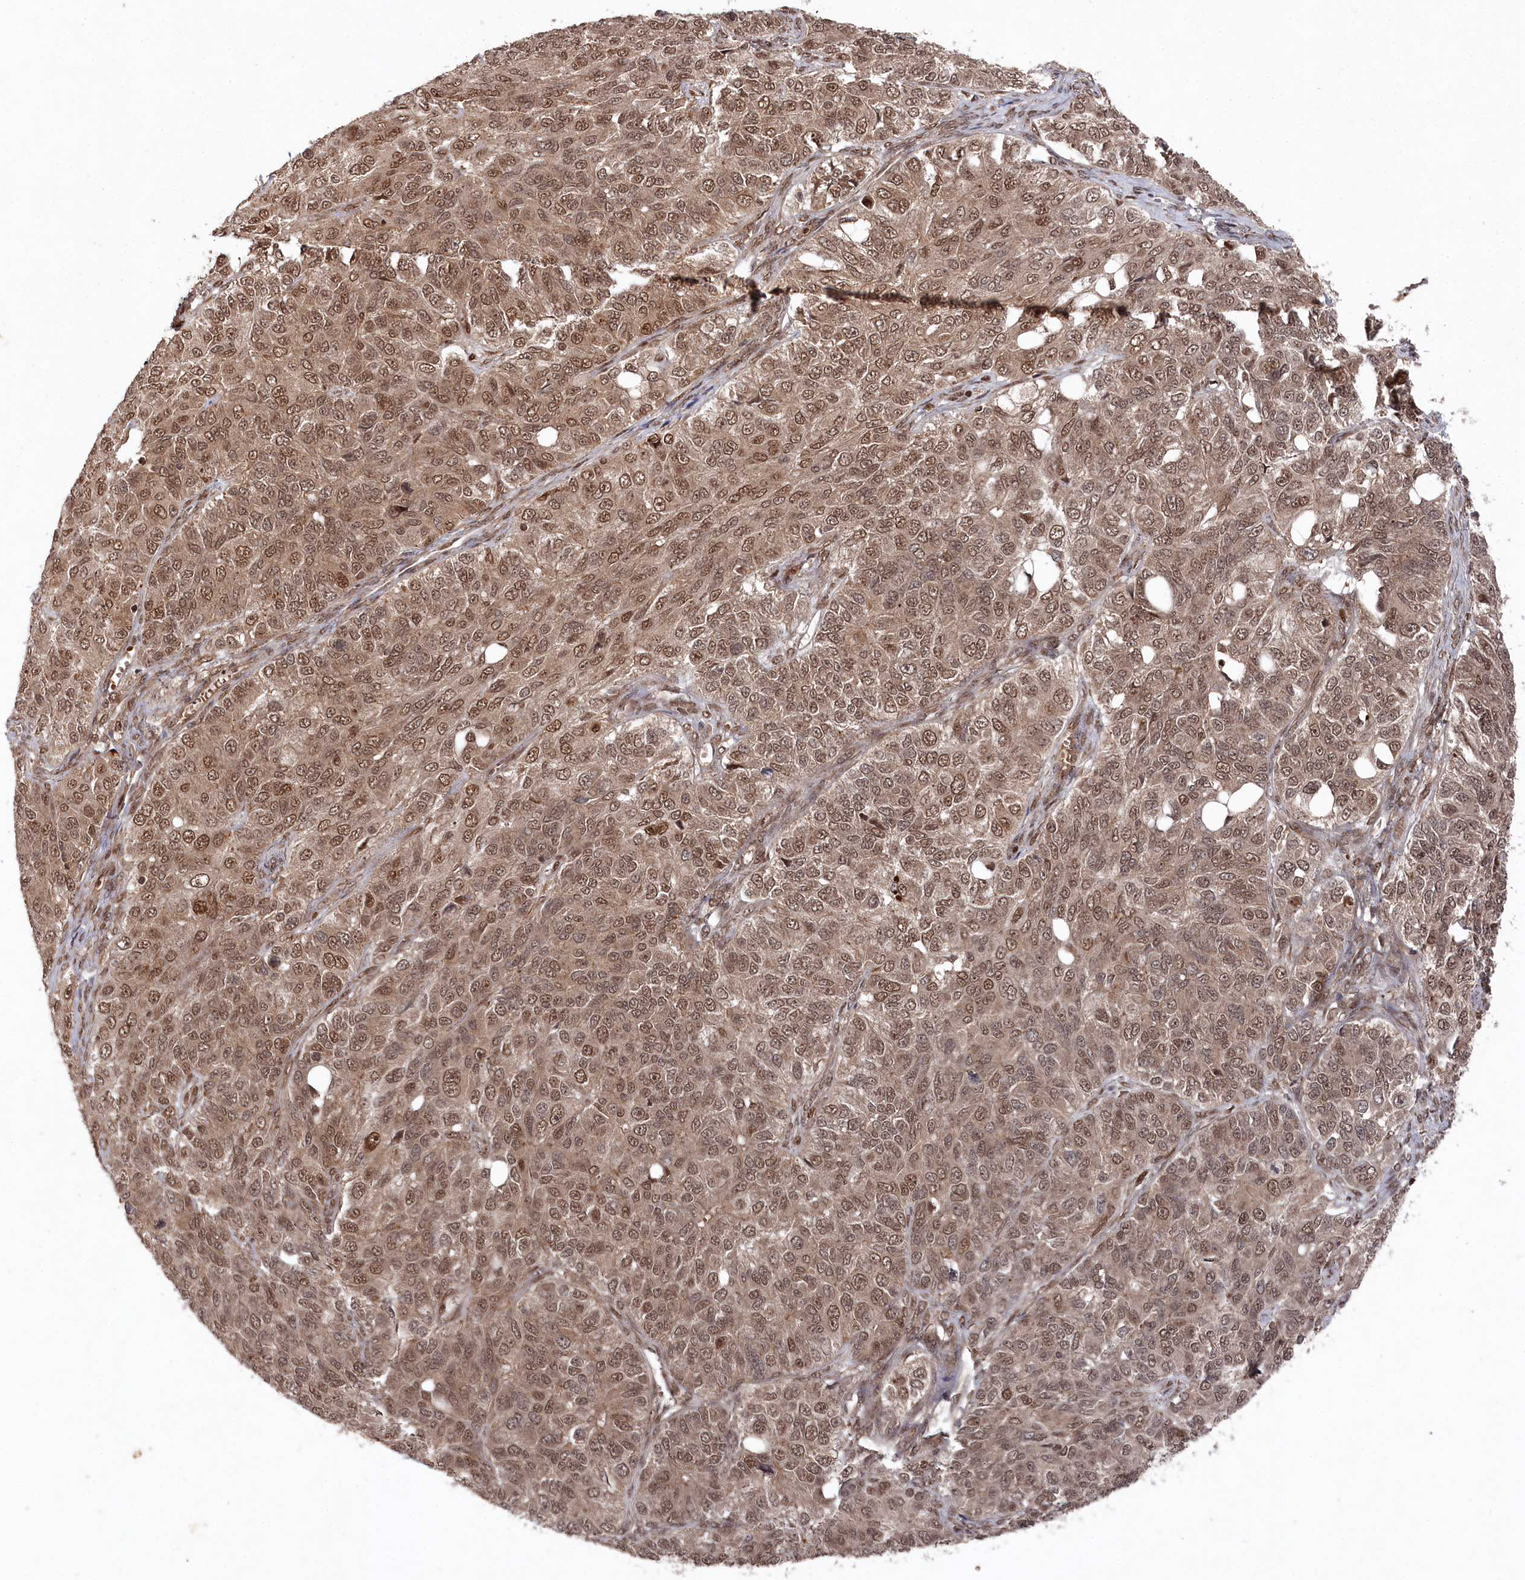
{"staining": {"intensity": "moderate", "quantity": ">75%", "location": "nuclear"}, "tissue": "ovarian cancer", "cell_type": "Tumor cells", "image_type": "cancer", "snomed": [{"axis": "morphology", "description": "Carcinoma, endometroid"}, {"axis": "topography", "description": "Ovary"}], "caption": "An immunohistochemistry (IHC) histopathology image of tumor tissue is shown. Protein staining in brown labels moderate nuclear positivity in ovarian endometroid carcinoma within tumor cells.", "gene": "BORCS7", "patient": {"sex": "female", "age": 51}}